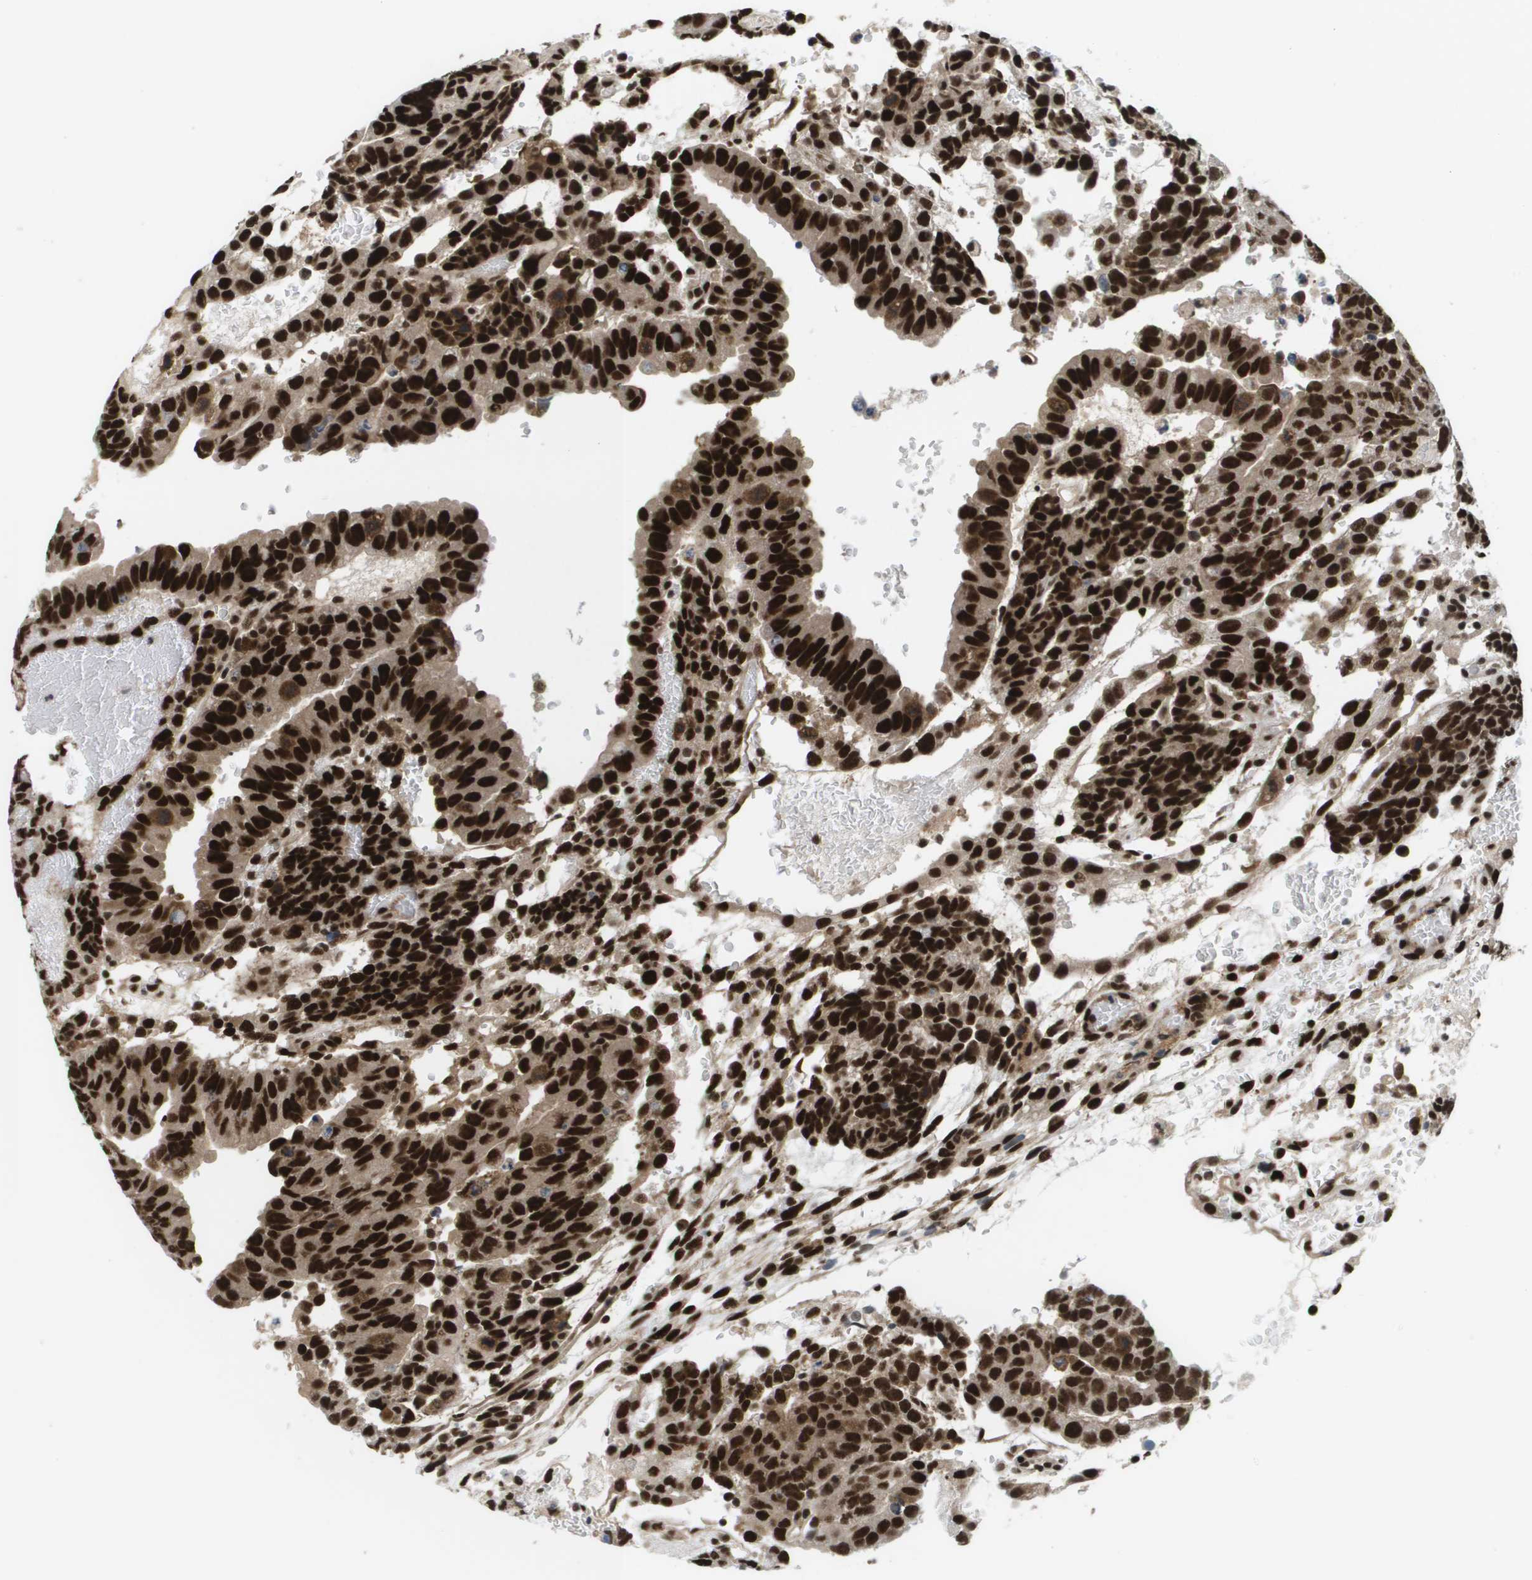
{"staining": {"intensity": "strong", "quantity": ">75%", "location": "cytoplasmic/membranous,nuclear"}, "tissue": "testis cancer", "cell_type": "Tumor cells", "image_type": "cancer", "snomed": [{"axis": "morphology", "description": "Seminoma, NOS"}, {"axis": "morphology", "description": "Carcinoma, Embryonal, NOS"}, {"axis": "topography", "description": "Testis"}], "caption": "The photomicrograph shows a brown stain indicating the presence of a protein in the cytoplasmic/membranous and nuclear of tumor cells in embryonal carcinoma (testis).", "gene": "PRCC", "patient": {"sex": "male", "age": 52}}